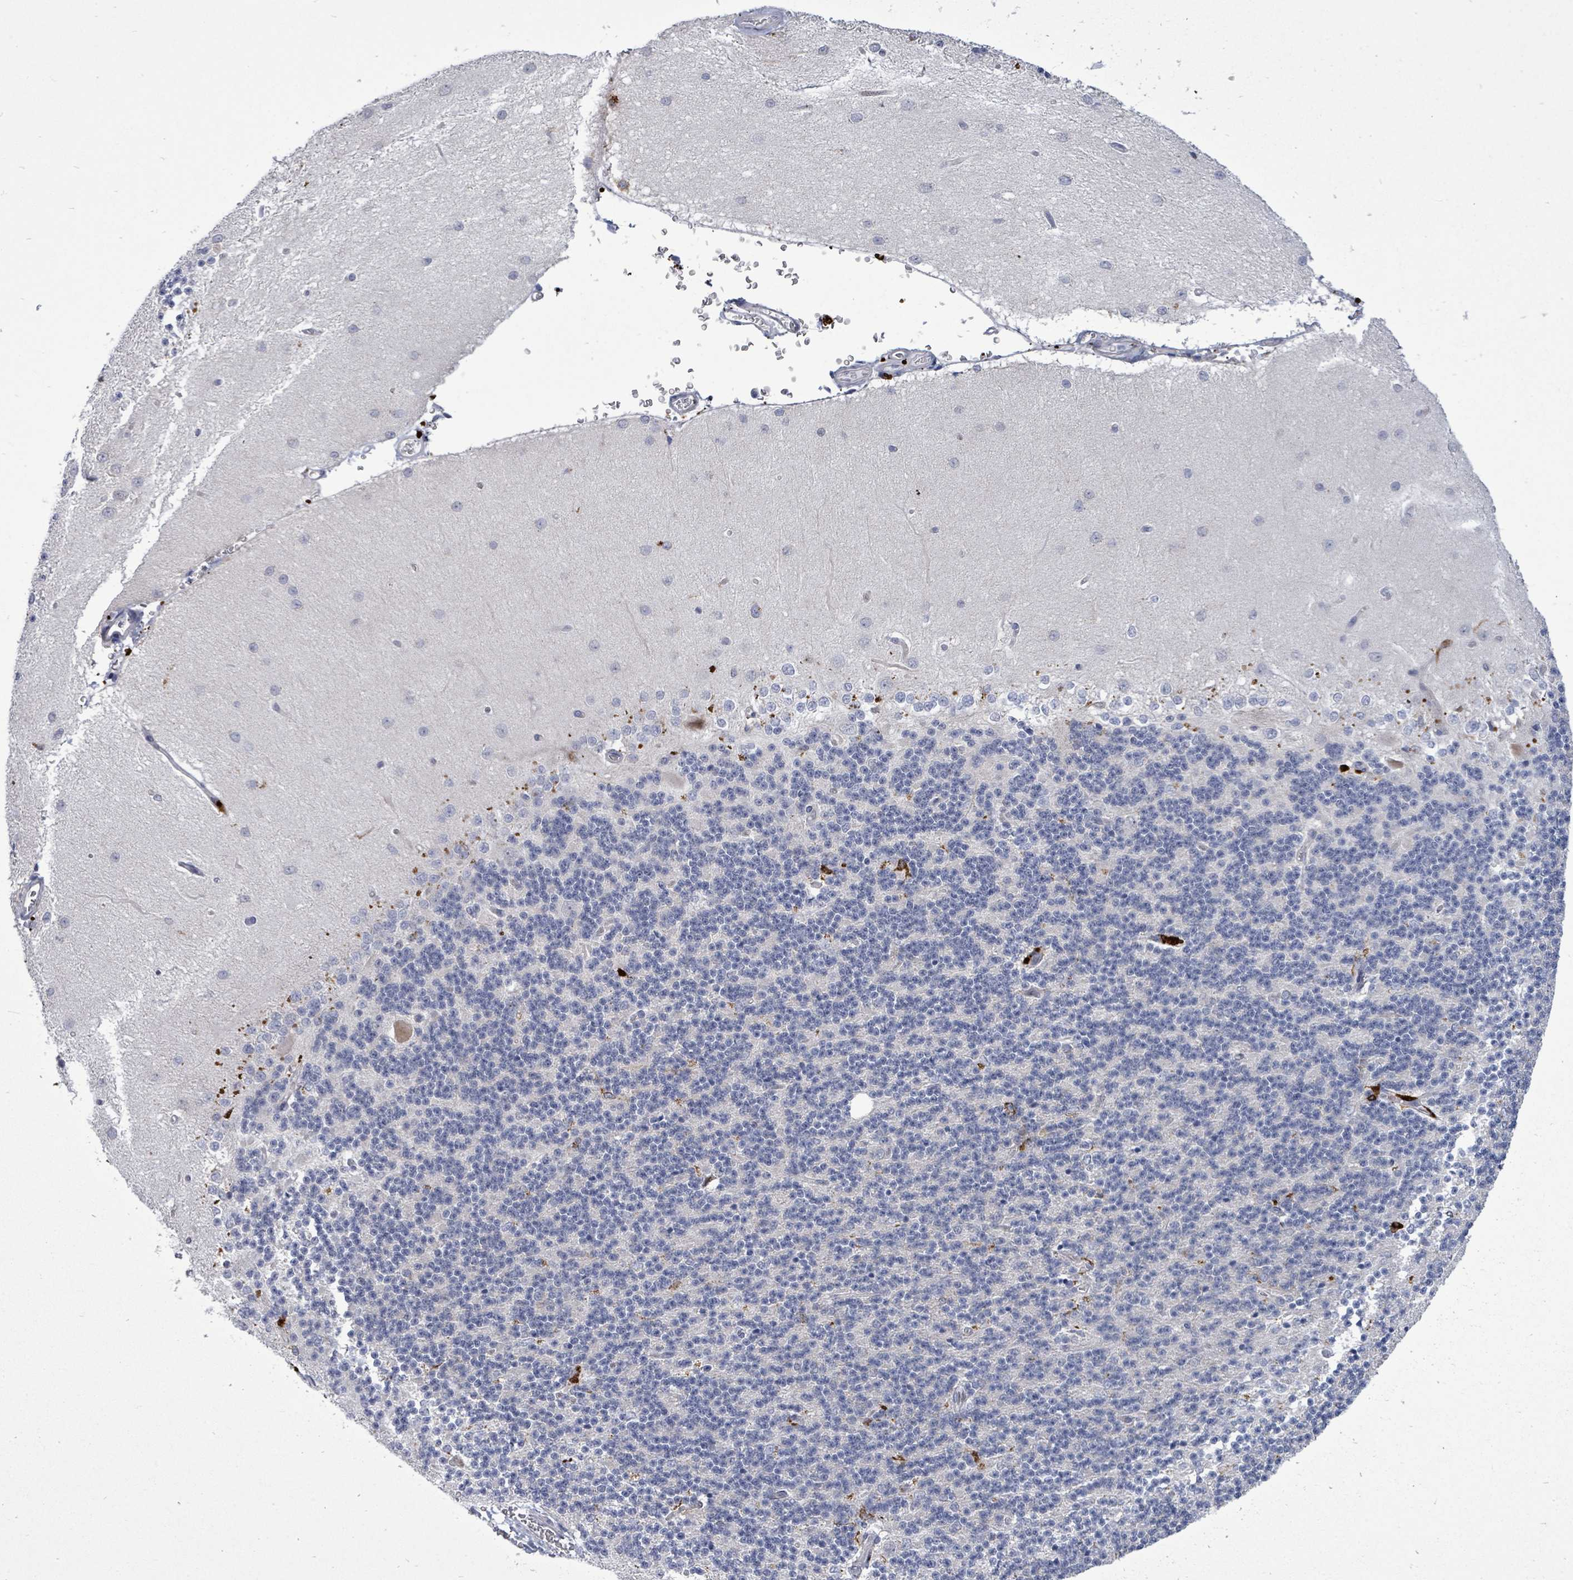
{"staining": {"intensity": "negative", "quantity": "none", "location": "none"}, "tissue": "cerebellum", "cell_type": "Cells in granular layer", "image_type": "normal", "snomed": [{"axis": "morphology", "description": "Normal tissue, NOS"}, {"axis": "topography", "description": "Cerebellum"}], "caption": "Cells in granular layer show no significant staining in unremarkable cerebellum. The staining is performed using DAB brown chromogen with nuclei counter-stained in using hematoxylin.", "gene": "CT45A10", "patient": {"sex": "female", "age": 29}}